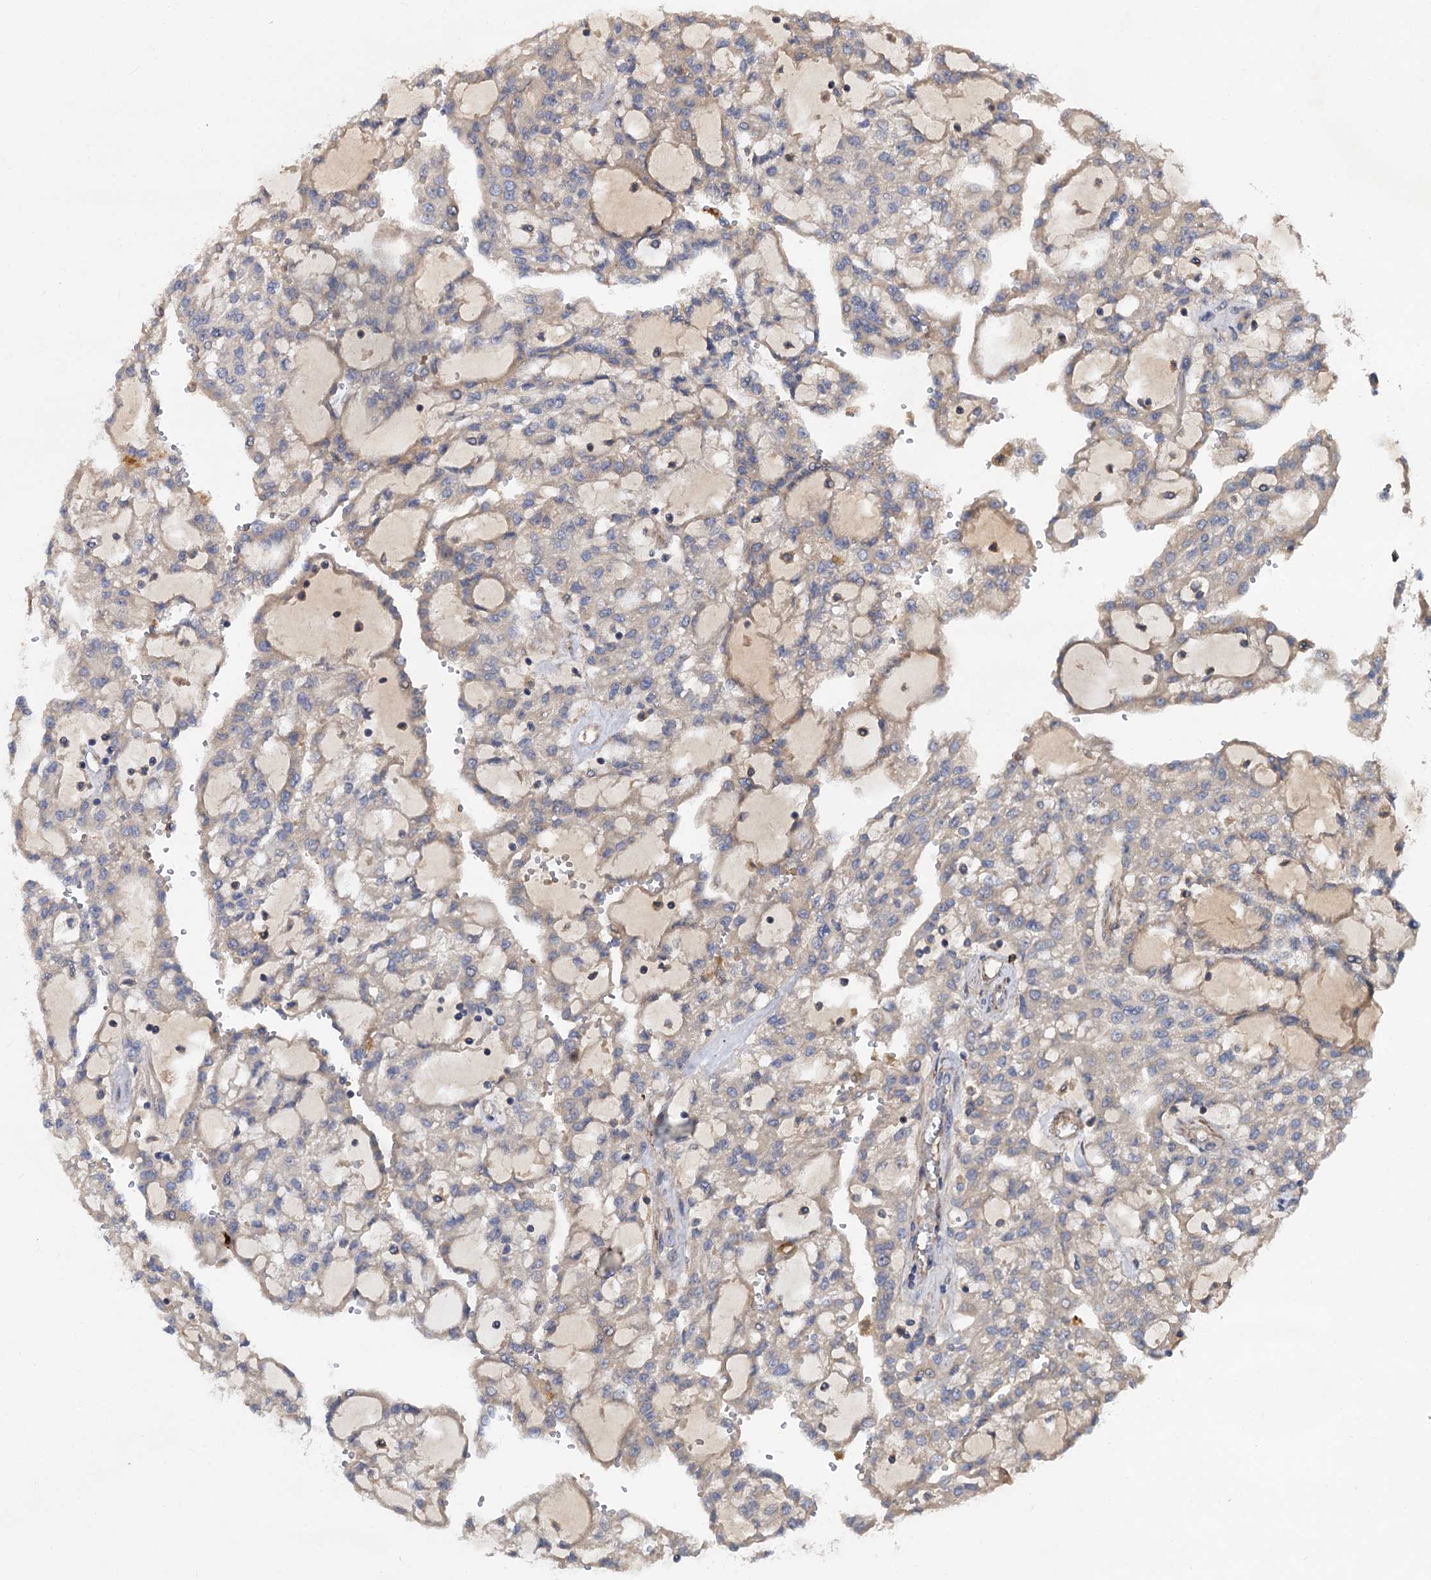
{"staining": {"intensity": "weak", "quantity": "<25%", "location": "cytoplasmic/membranous"}, "tissue": "renal cancer", "cell_type": "Tumor cells", "image_type": "cancer", "snomed": [{"axis": "morphology", "description": "Adenocarcinoma, NOS"}, {"axis": "topography", "description": "Kidney"}], "caption": "Renal cancer (adenocarcinoma) was stained to show a protein in brown. There is no significant positivity in tumor cells. (Brightfield microscopy of DAB (3,3'-diaminobenzidine) immunohistochemistry (IHC) at high magnification).", "gene": "ISM2", "patient": {"sex": "male", "age": 63}}